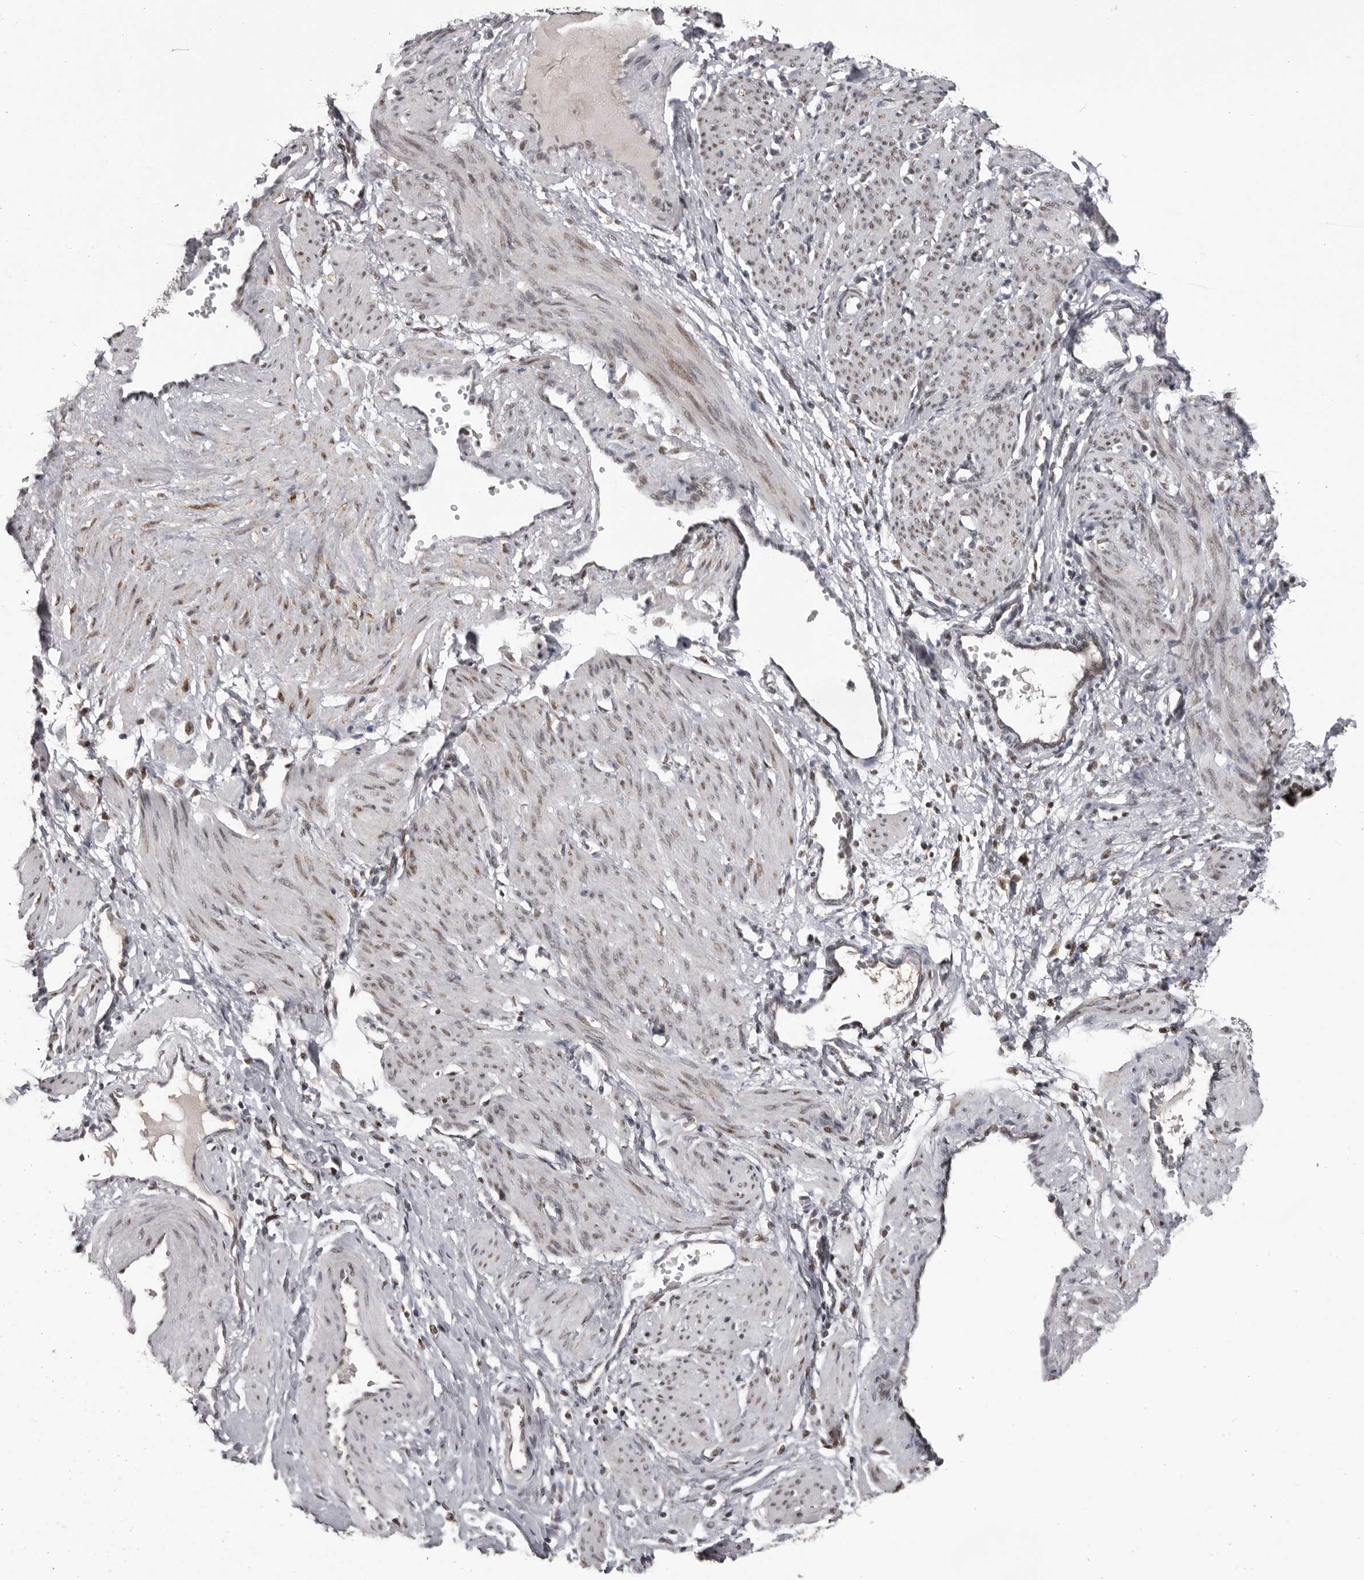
{"staining": {"intensity": "weak", "quantity": "25%-75%", "location": "nuclear"}, "tissue": "smooth muscle", "cell_type": "Smooth muscle cells", "image_type": "normal", "snomed": [{"axis": "morphology", "description": "Normal tissue, NOS"}, {"axis": "topography", "description": "Endometrium"}], "caption": "Immunohistochemistry (IHC) (DAB (3,3'-diaminobenzidine)) staining of normal human smooth muscle shows weak nuclear protein positivity in about 25%-75% of smooth muscle cells.", "gene": "C17orf99", "patient": {"sex": "female", "age": 33}}